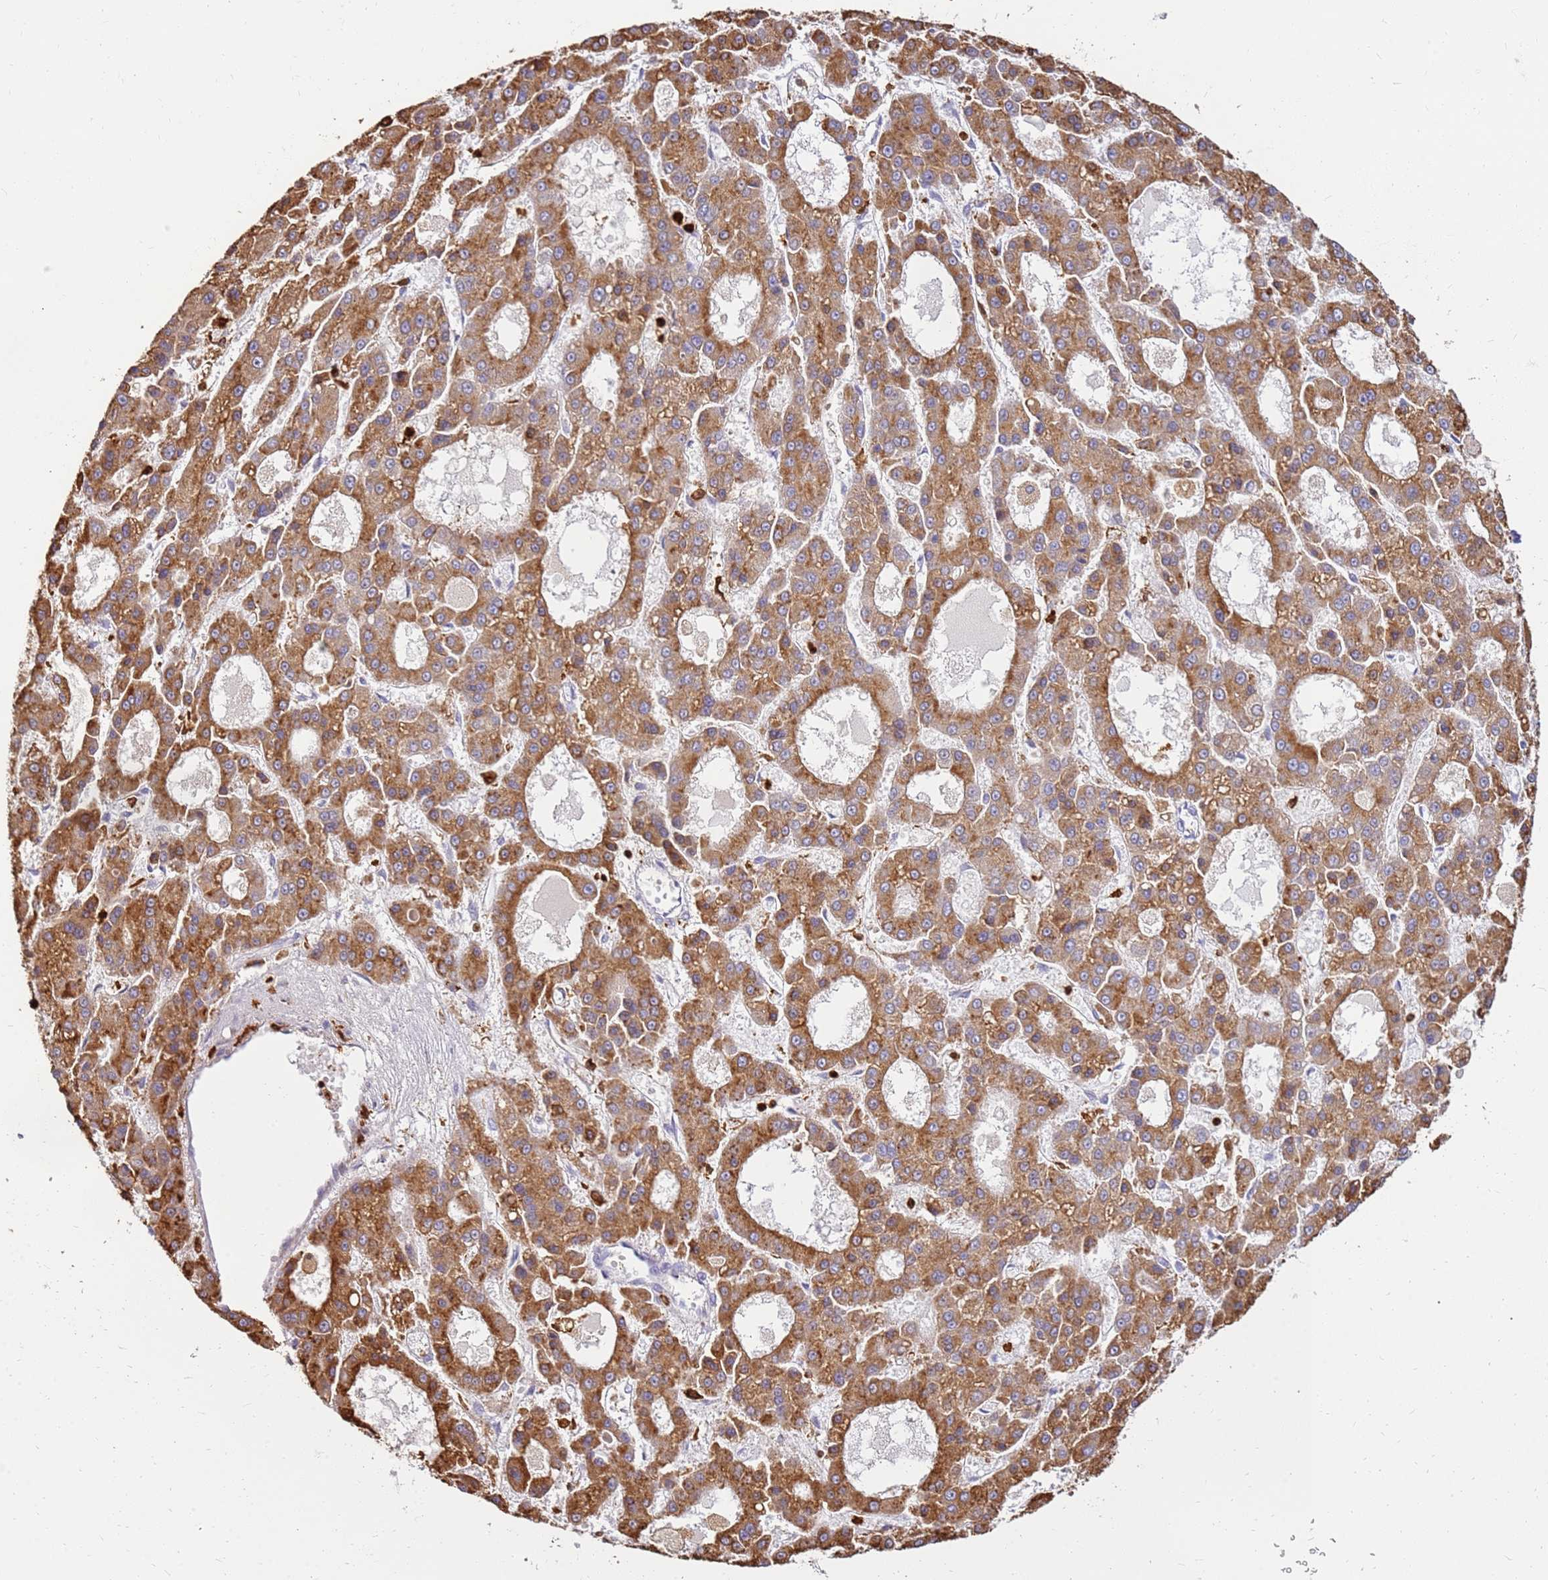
{"staining": {"intensity": "strong", "quantity": ">75%", "location": "cytoplasmic/membranous"}, "tissue": "liver cancer", "cell_type": "Tumor cells", "image_type": "cancer", "snomed": [{"axis": "morphology", "description": "Carcinoma, Hepatocellular, NOS"}, {"axis": "topography", "description": "Liver"}], "caption": "The photomicrograph shows staining of liver hepatocellular carcinoma, revealing strong cytoplasmic/membranous protein expression (brown color) within tumor cells.", "gene": "CORO1A", "patient": {"sex": "male", "age": 70}}